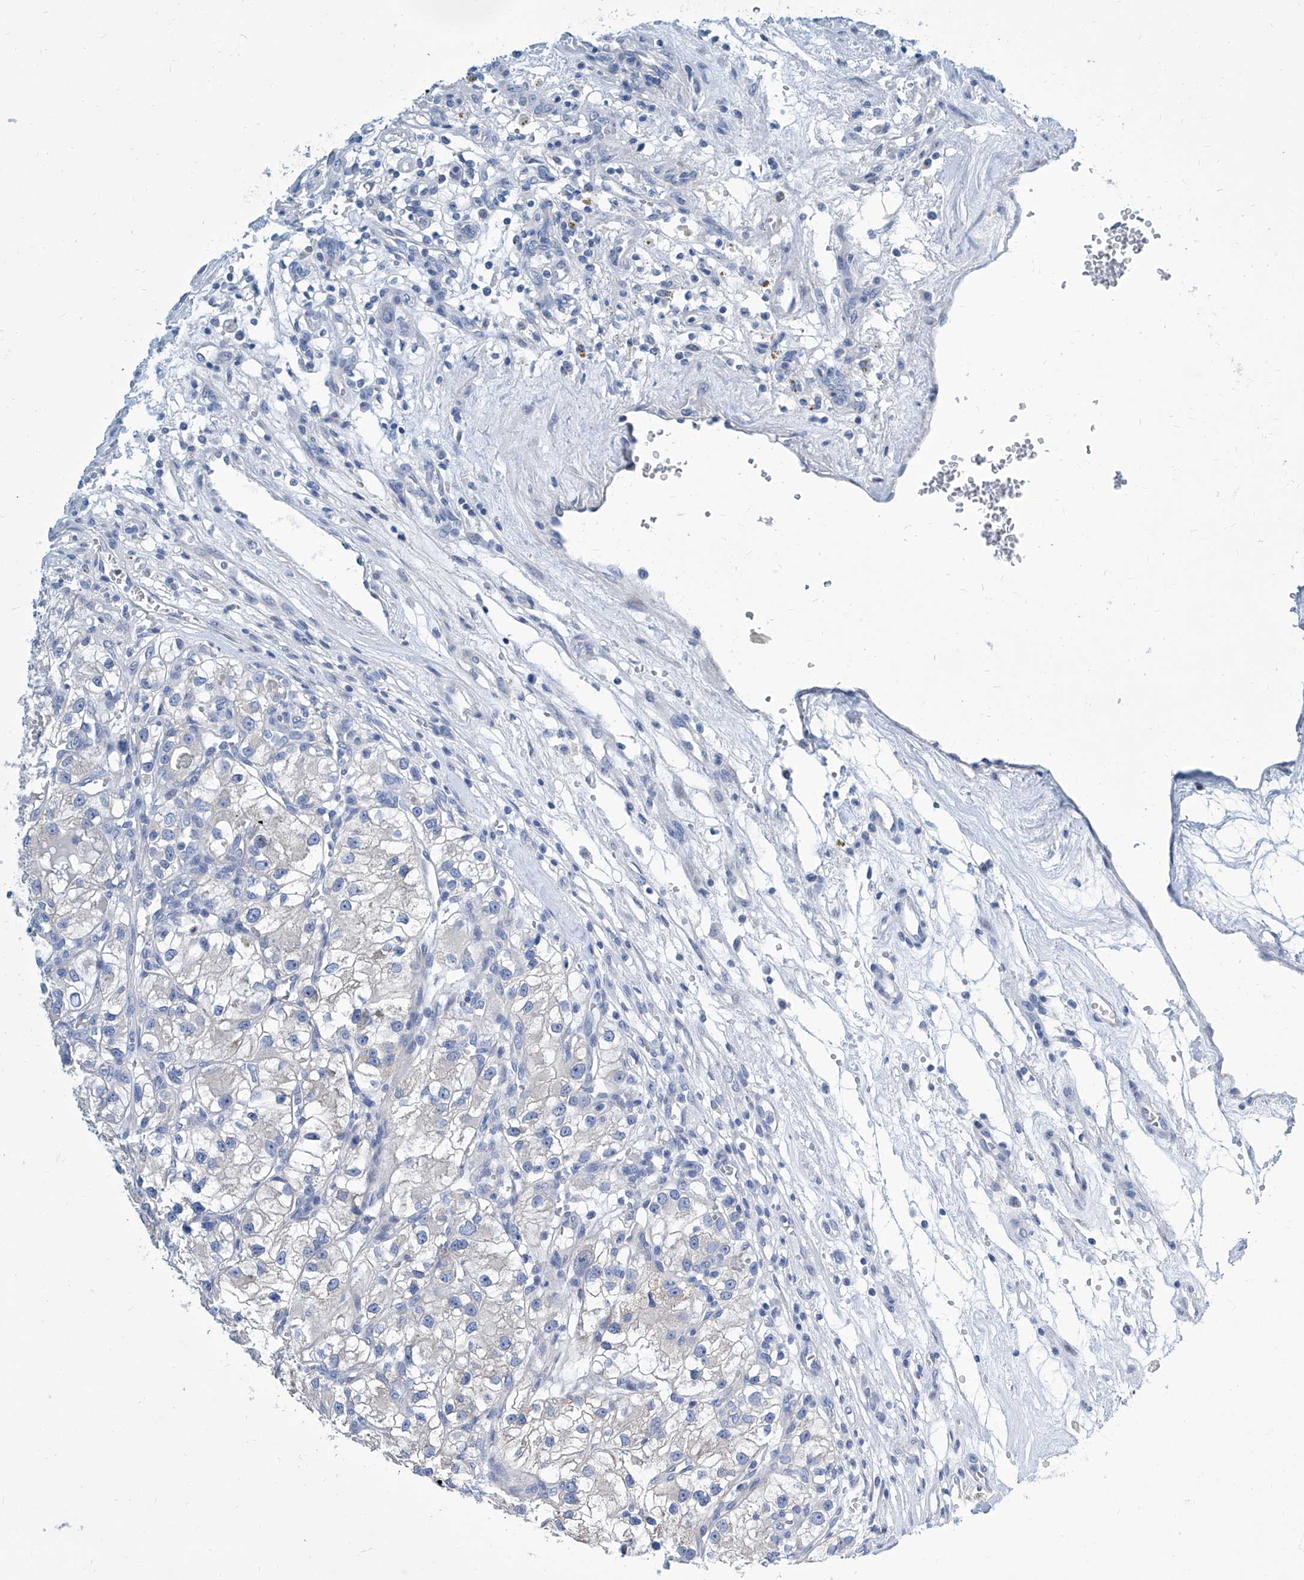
{"staining": {"intensity": "negative", "quantity": "none", "location": "none"}, "tissue": "renal cancer", "cell_type": "Tumor cells", "image_type": "cancer", "snomed": [{"axis": "morphology", "description": "Adenocarcinoma, NOS"}, {"axis": "topography", "description": "Kidney"}], "caption": "High magnification brightfield microscopy of renal cancer stained with DAB (brown) and counterstained with hematoxylin (blue): tumor cells show no significant staining.", "gene": "ZNF519", "patient": {"sex": "female", "age": 57}}